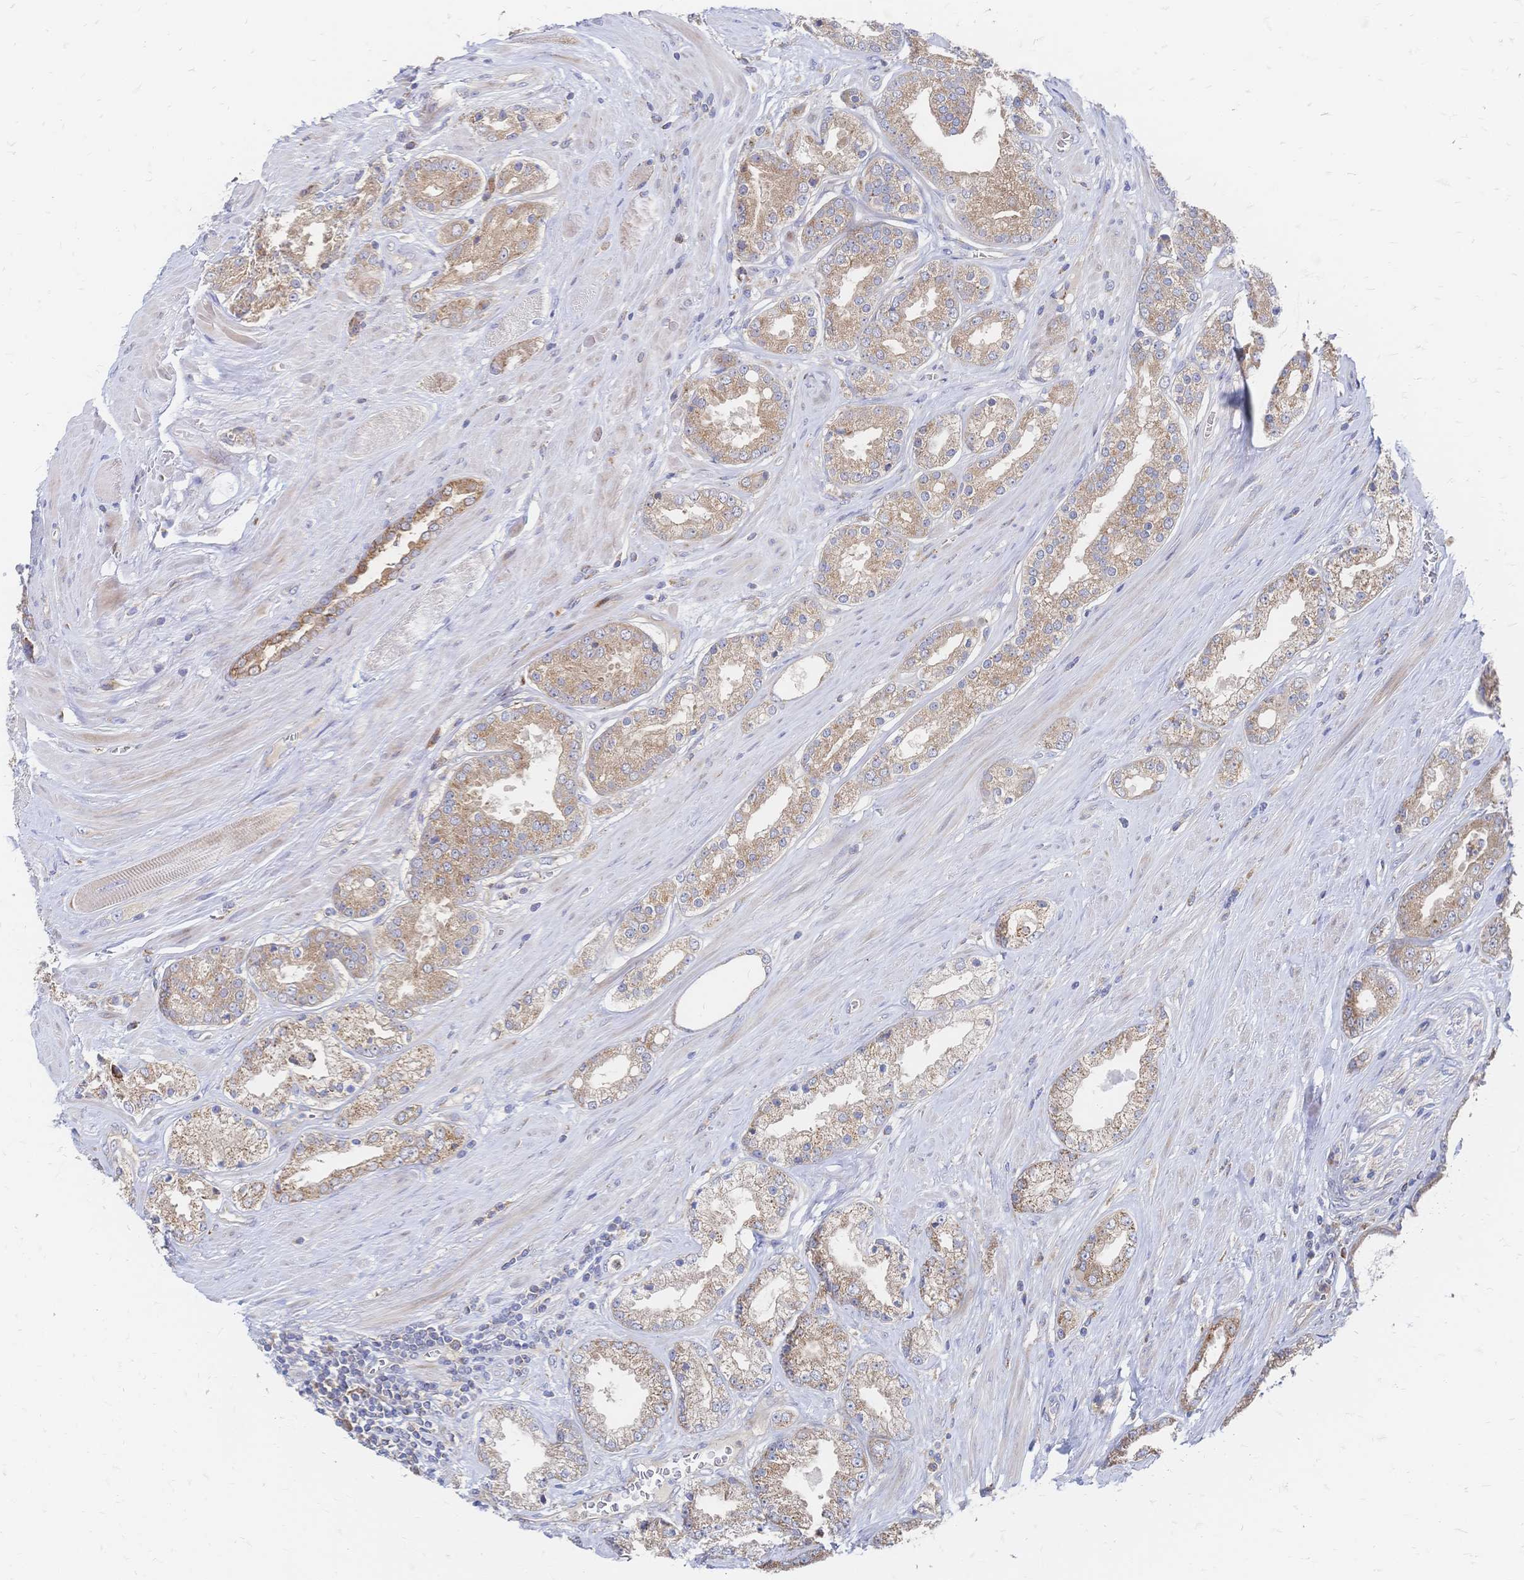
{"staining": {"intensity": "moderate", "quantity": ">75%", "location": "cytoplasmic/membranous"}, "tissue": "prostate cancer", "cell_type": "Tumor cells", "image_type": "cancer", "snomed": [{"axis": "morphology", "description": "Adenocarcinoma, High grade"}, {"axis": "topography", "description": "Prostate"}], "caption": "This is an image of immunohistochemistry (IHC) staining of prostate cancer, which shows moderate staining in the cytoplasmic/membranous of tumor cells.", "gene": "SORBS1", "patient": {"sex": "male", "age": 66}}